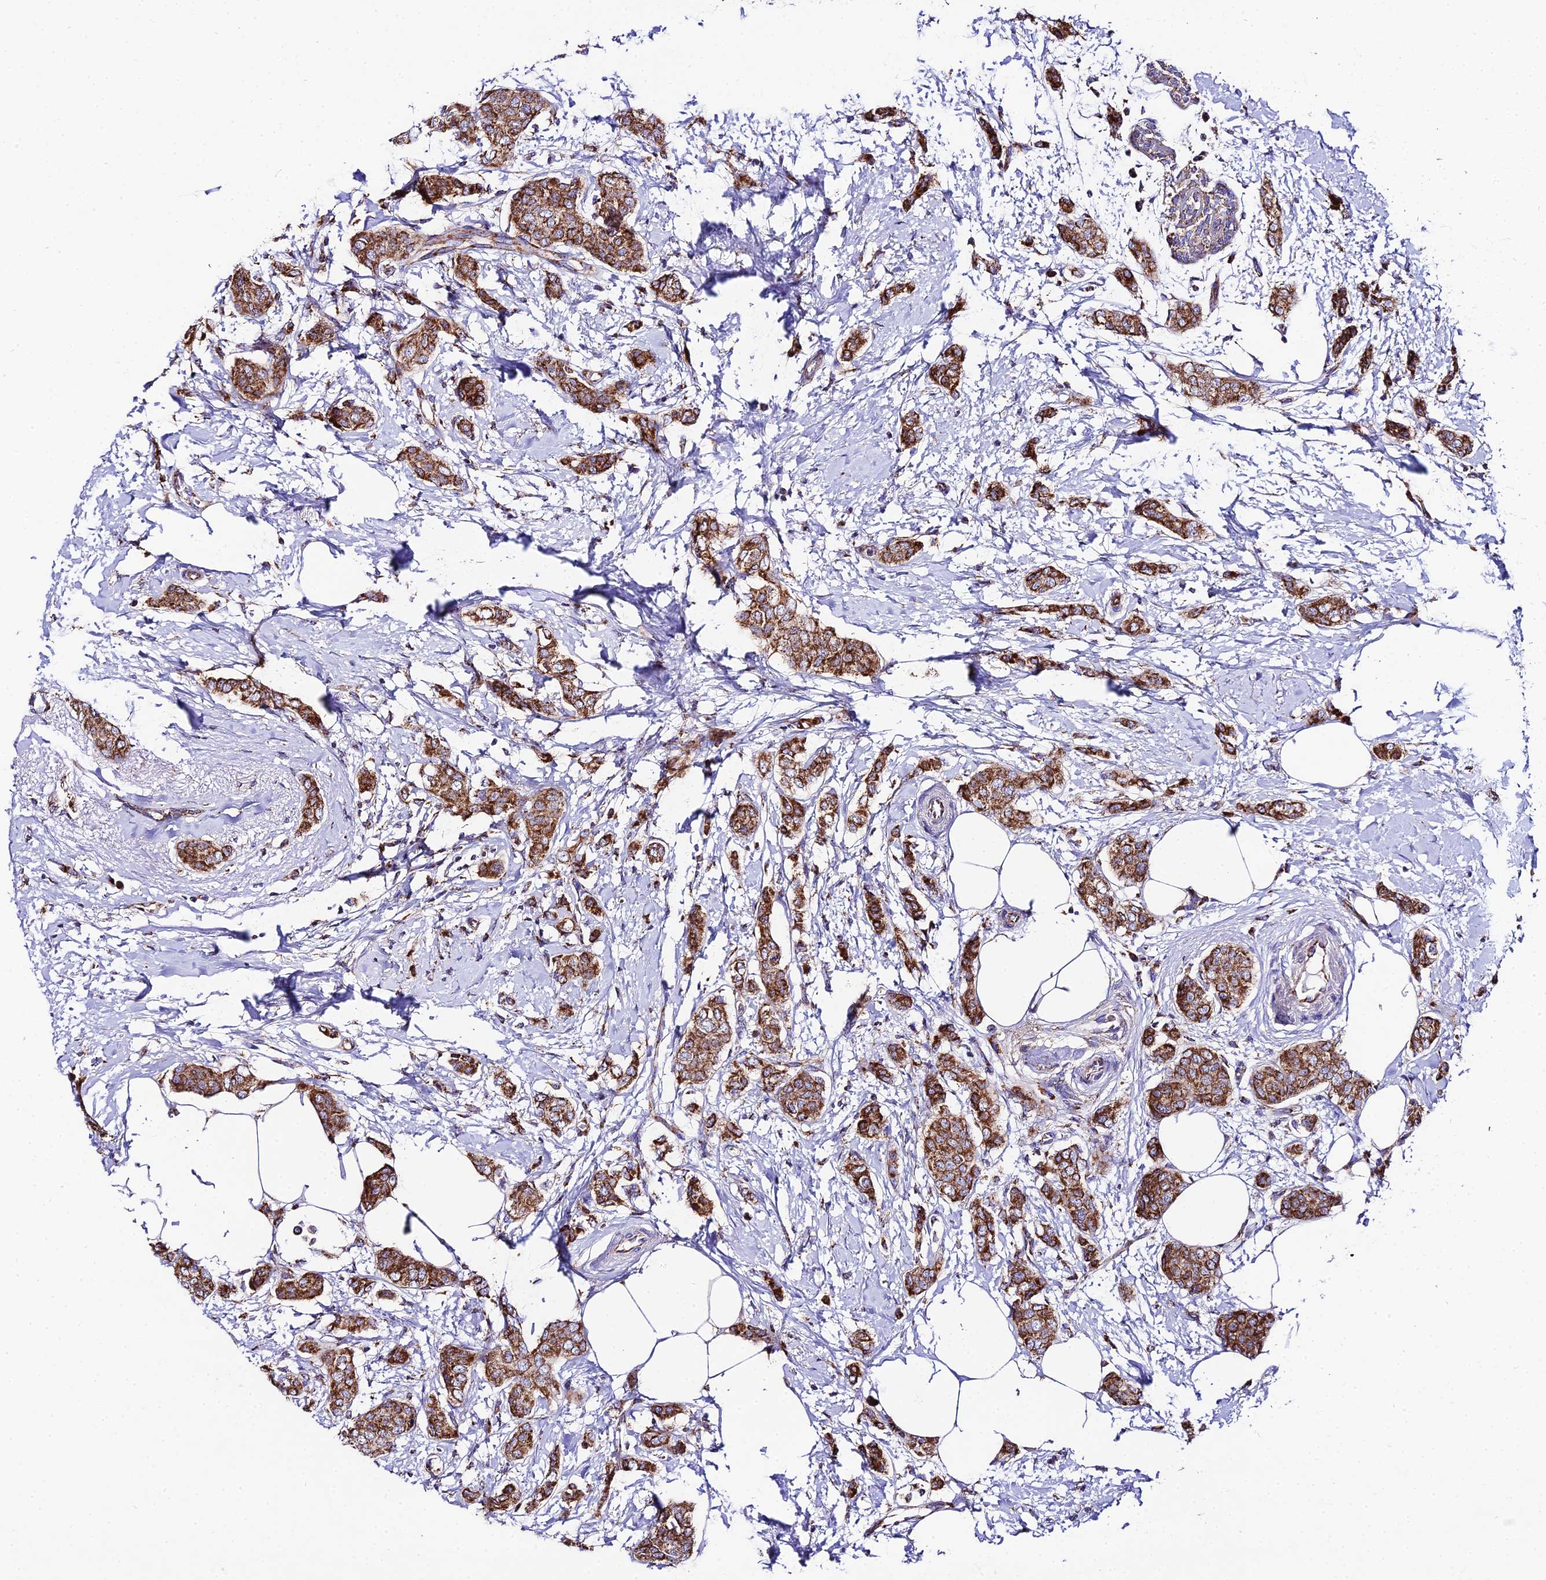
{"staining": {"intensity": "strong", "quantity": ">75%", "location": "cytoplasmic/membranous"}, "tissue": "breast cancer", "cell_type": "Tumor cells", "image_type": "cancer", "snomed": [{"axis": "morphology", "description": "Duct carcinoma"}, {"axis": "topography", "description": "Breast"}], "caption": "Immunohistochemical staining of human breast cancer (invasive ductal carcinoma) shows high levels of strong cytoplasmic/membranous protein expression in about >75% of tumor cells.", "gene": "OCIAD1", "patient": {"sex": "female", "age": 72}}